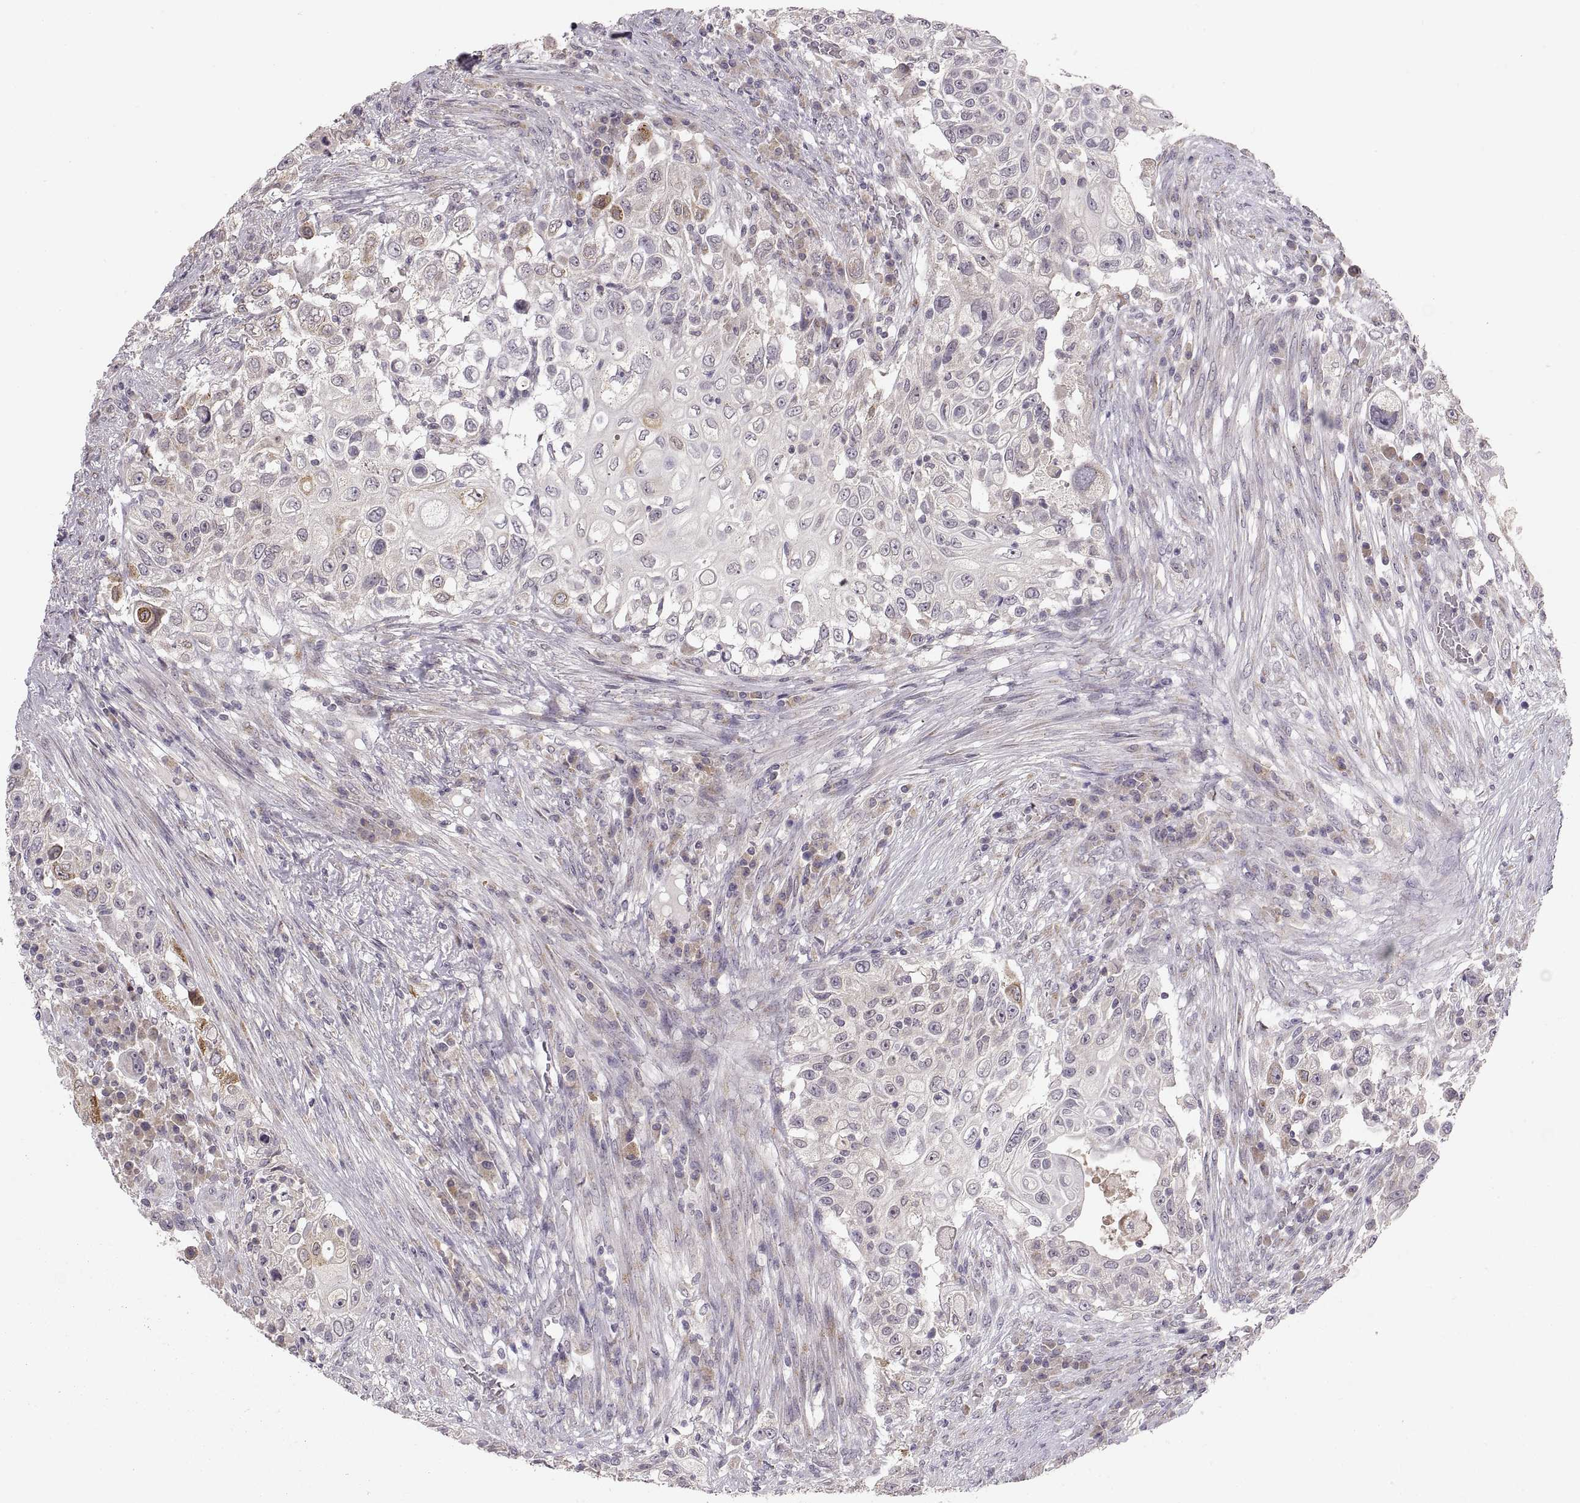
{"staining": {"intensity": "moderate", "quantity": "<25%", "location": "cytoplasmic/membranous"}, "tissue": "urothelial cancer", "cell_type": "Tumor cells", "image_type": "cancer", "snomed": [{"axis": "morphology", "description": "Urothelial carcinoma, High grade"}, {"axis": "topography", "description": "Urinary bladder"}], "caption": "The immunohistochemical stain shows moderate cytoplasmic/membranous expression in tumor cells of urothelial cancer tissue.", "gene": "HMGCR", "patient": {"sex": "female", "age": 56}}